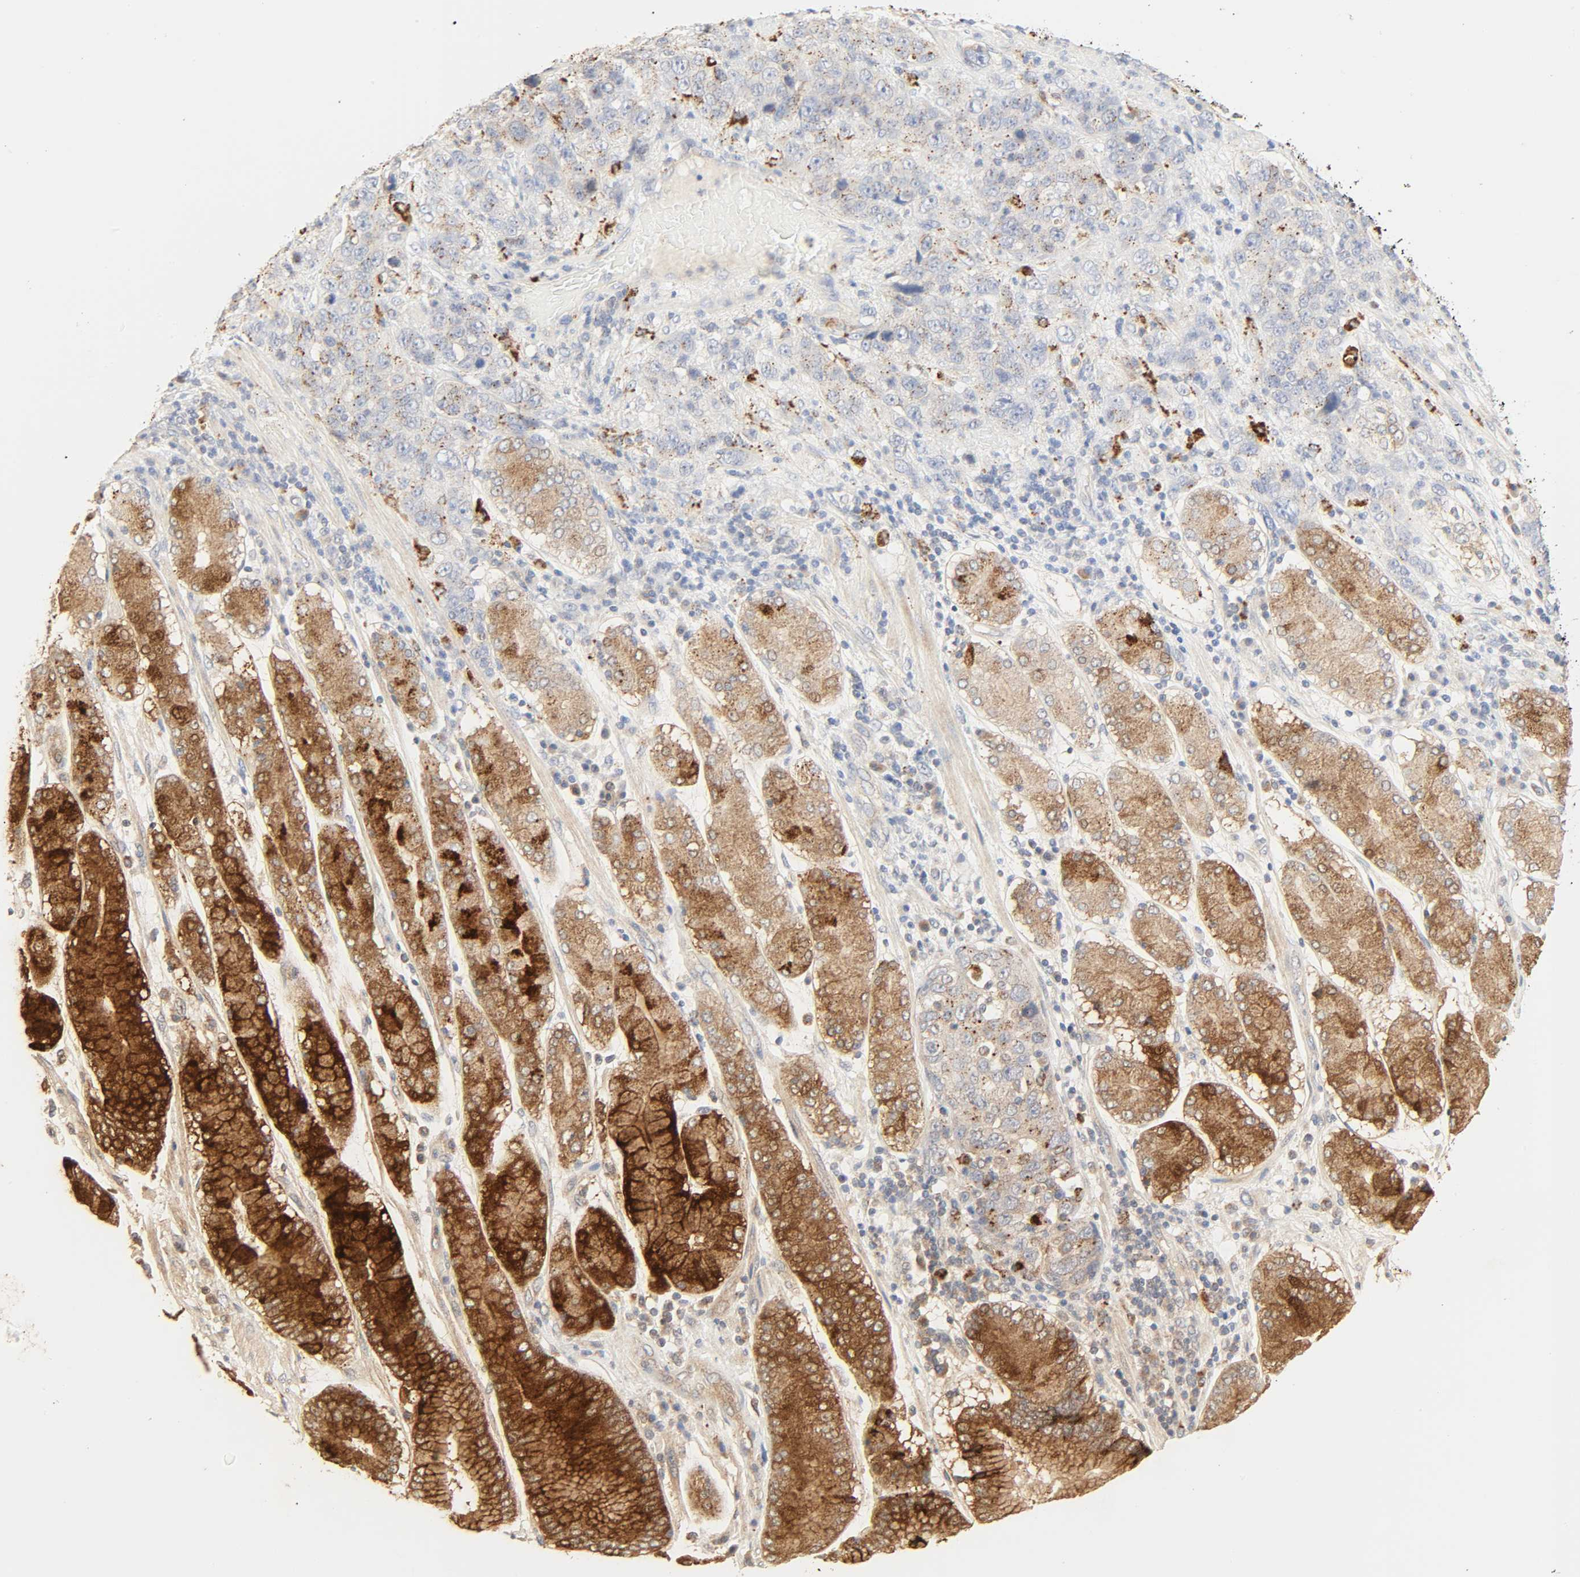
{"staining": {"intensity": "moderate", "quantity": "25%-75%", "location": "cytoplasmic/membranous"}, "tissue": "stomach cancer", "cell_type": "Tumor cells", "image_type": "cancer", "snomed": [{"axis": "morphology", "description": "Normal tissue, NOS"}, {"axis": "morphology", "description": "Adenocarcinoma, NOS"}, {"axis": "topography", "description": "Stomach"}], "caption": "DAB immunohistochemical staining of human stomach cancer exhibits moderate cytoplasmic/membranous protein staining in approximately 25%-75% of tumor cells.", "gene": "CAMK2A", "patient": {"sex": "male", "age": 48}}